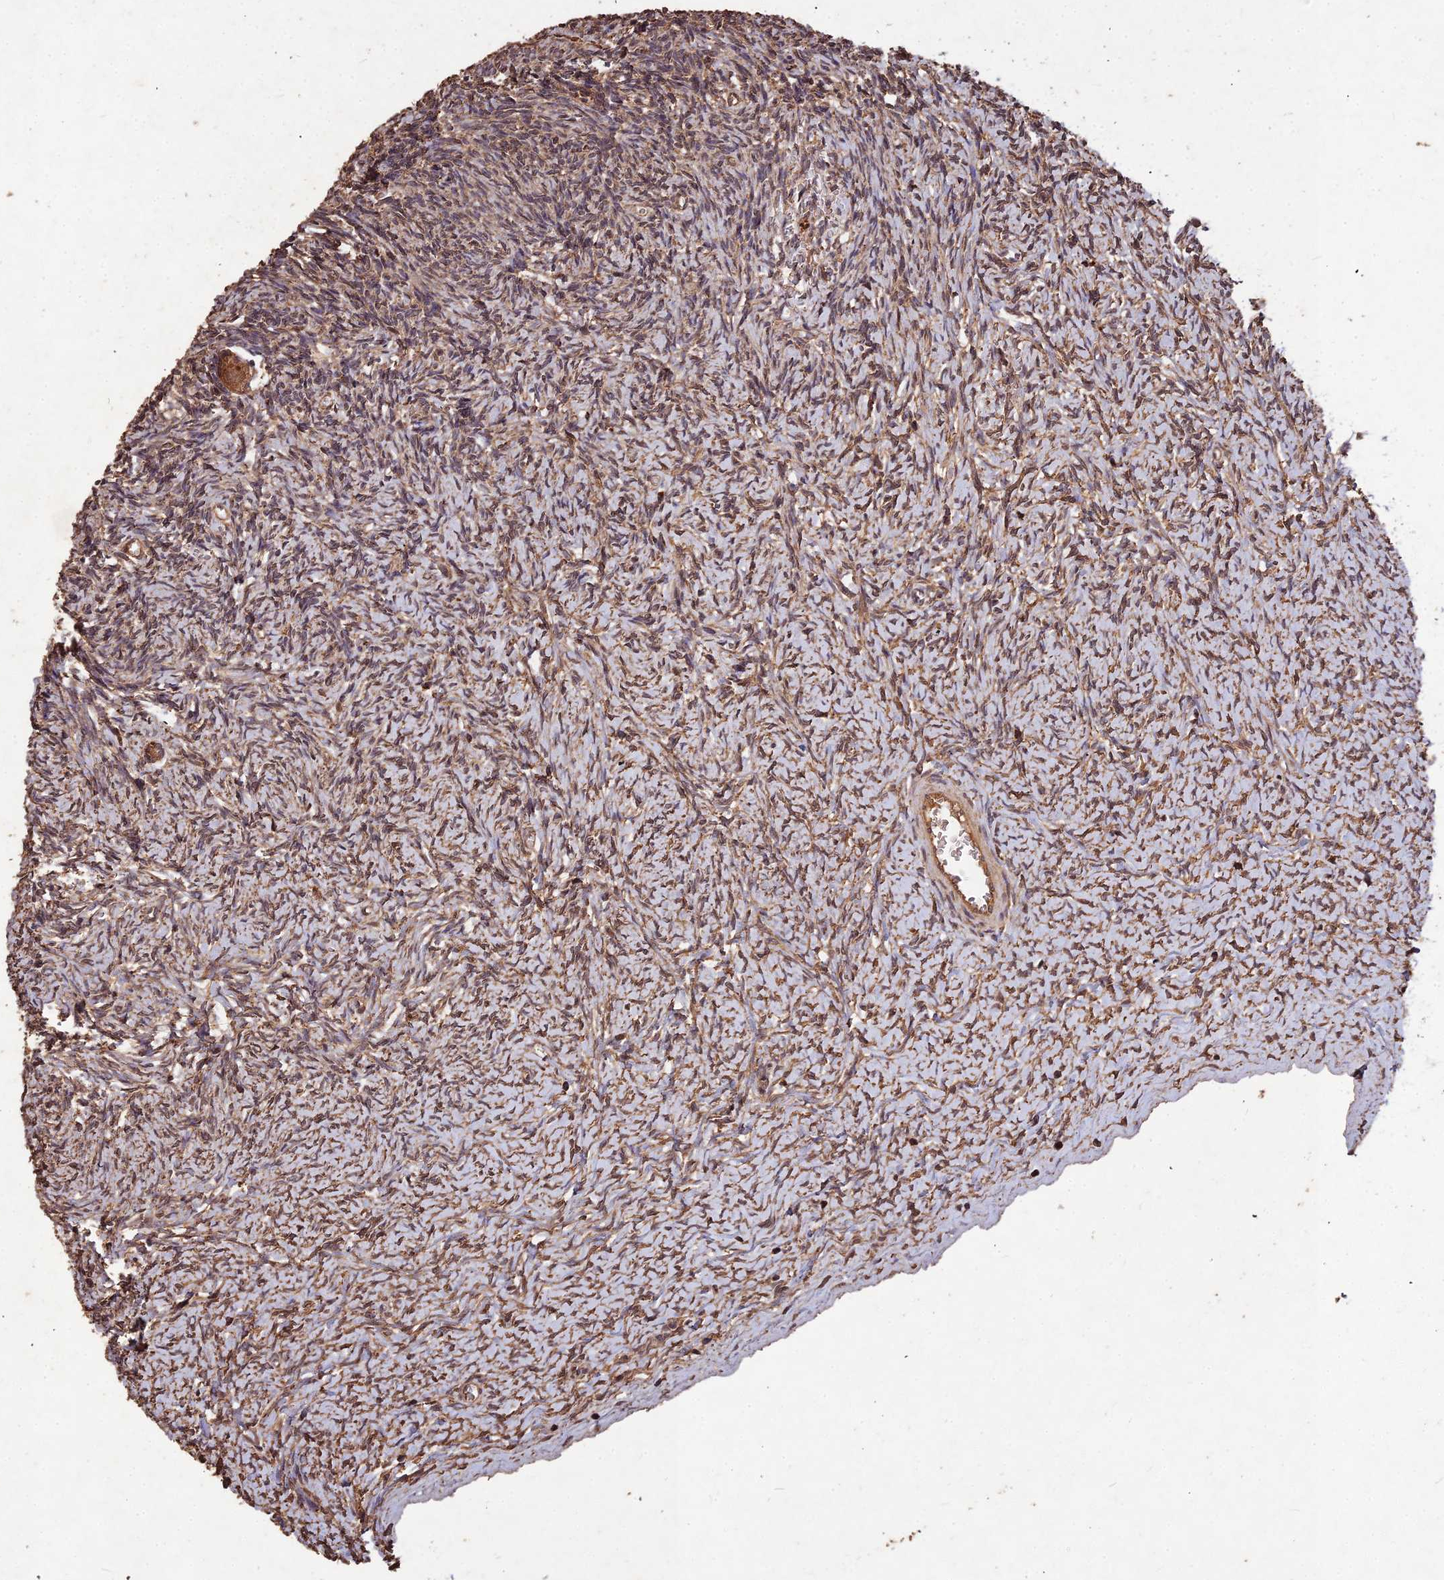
{"staining": {"intensity": "strong", "quantity": ">75%", "location": "cytoplasmic/membranous"}, "tissue": "ovary", "cell_type": "Follicle cells", "image_type": "normal", "snomed": [{"axis": "morphology", "description": "Normal tissue, NOS"}, {"axis": "topography", "description": "Ovary"}], "caption": "Immunohistochemistry (IHC) of benign human ovary demonstrates high levels of strong cytoplasmic/membranous expression in about >75% of follicle cells. (DAB (3,3'-diaminobenzidine) IHC, brown staining for protein, blue staining for nuclei).", "gene": "SYMPK", "patient": {"sex": "female", "age": 39}}